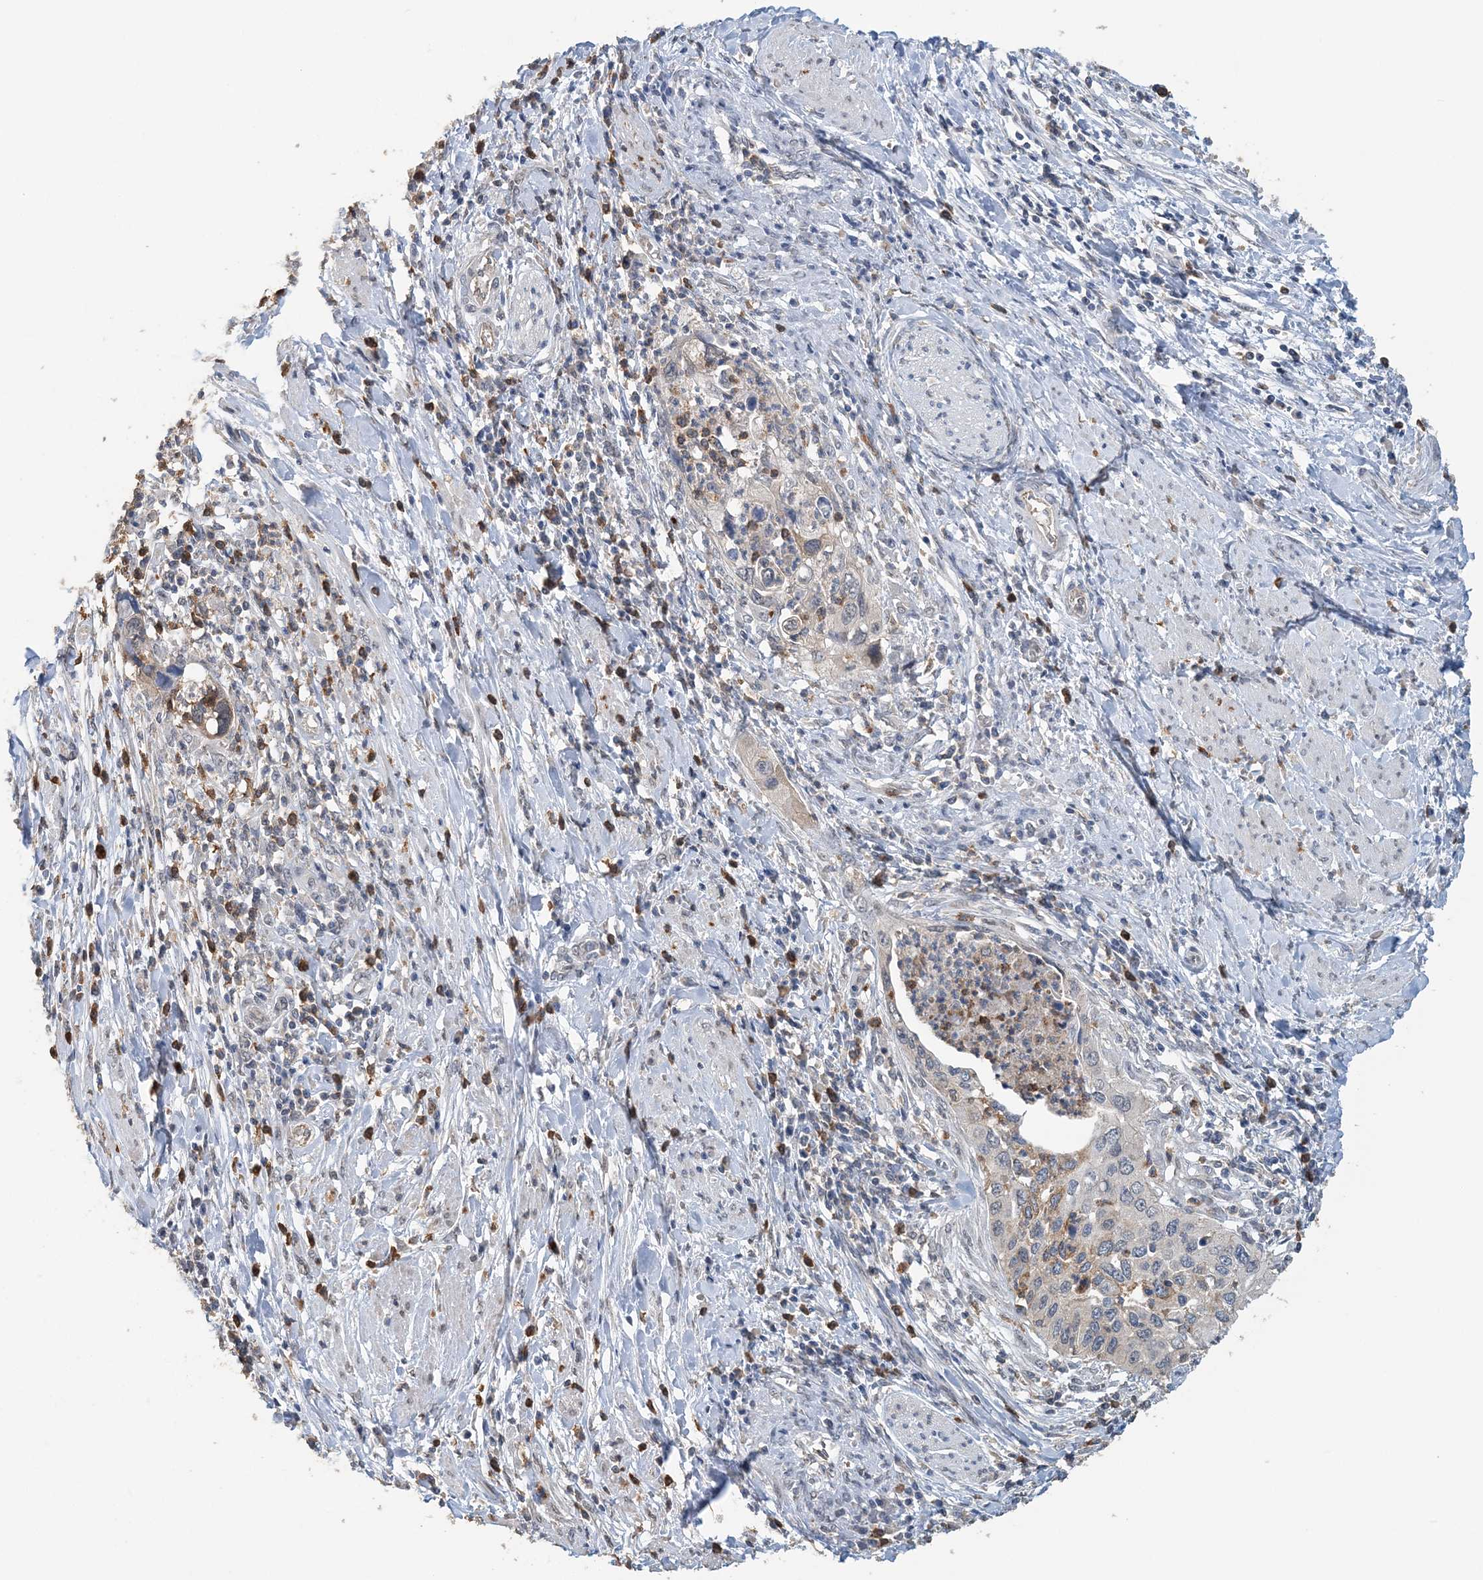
{"staining": {"intensity": "negative", "quantity": "none", "location": "none"}, "tissue": "cervical cancer", "cell_type": "Tumor cells", "image_type": "cancer", "snomed": [{"axis": "morphology", "description": "Squamous cell carcinoma, NOS"}, {"axis": "topography", "description": "Cervix"}], "caption": "DAB (3,3'-diaminobenzidine) immunohistochemical staining of cervical squamous cell carcinoma exhibits no significant staining in tumor cells.", "gene": "FAM110A", "patient": {"sex": "female", "age": 38}}